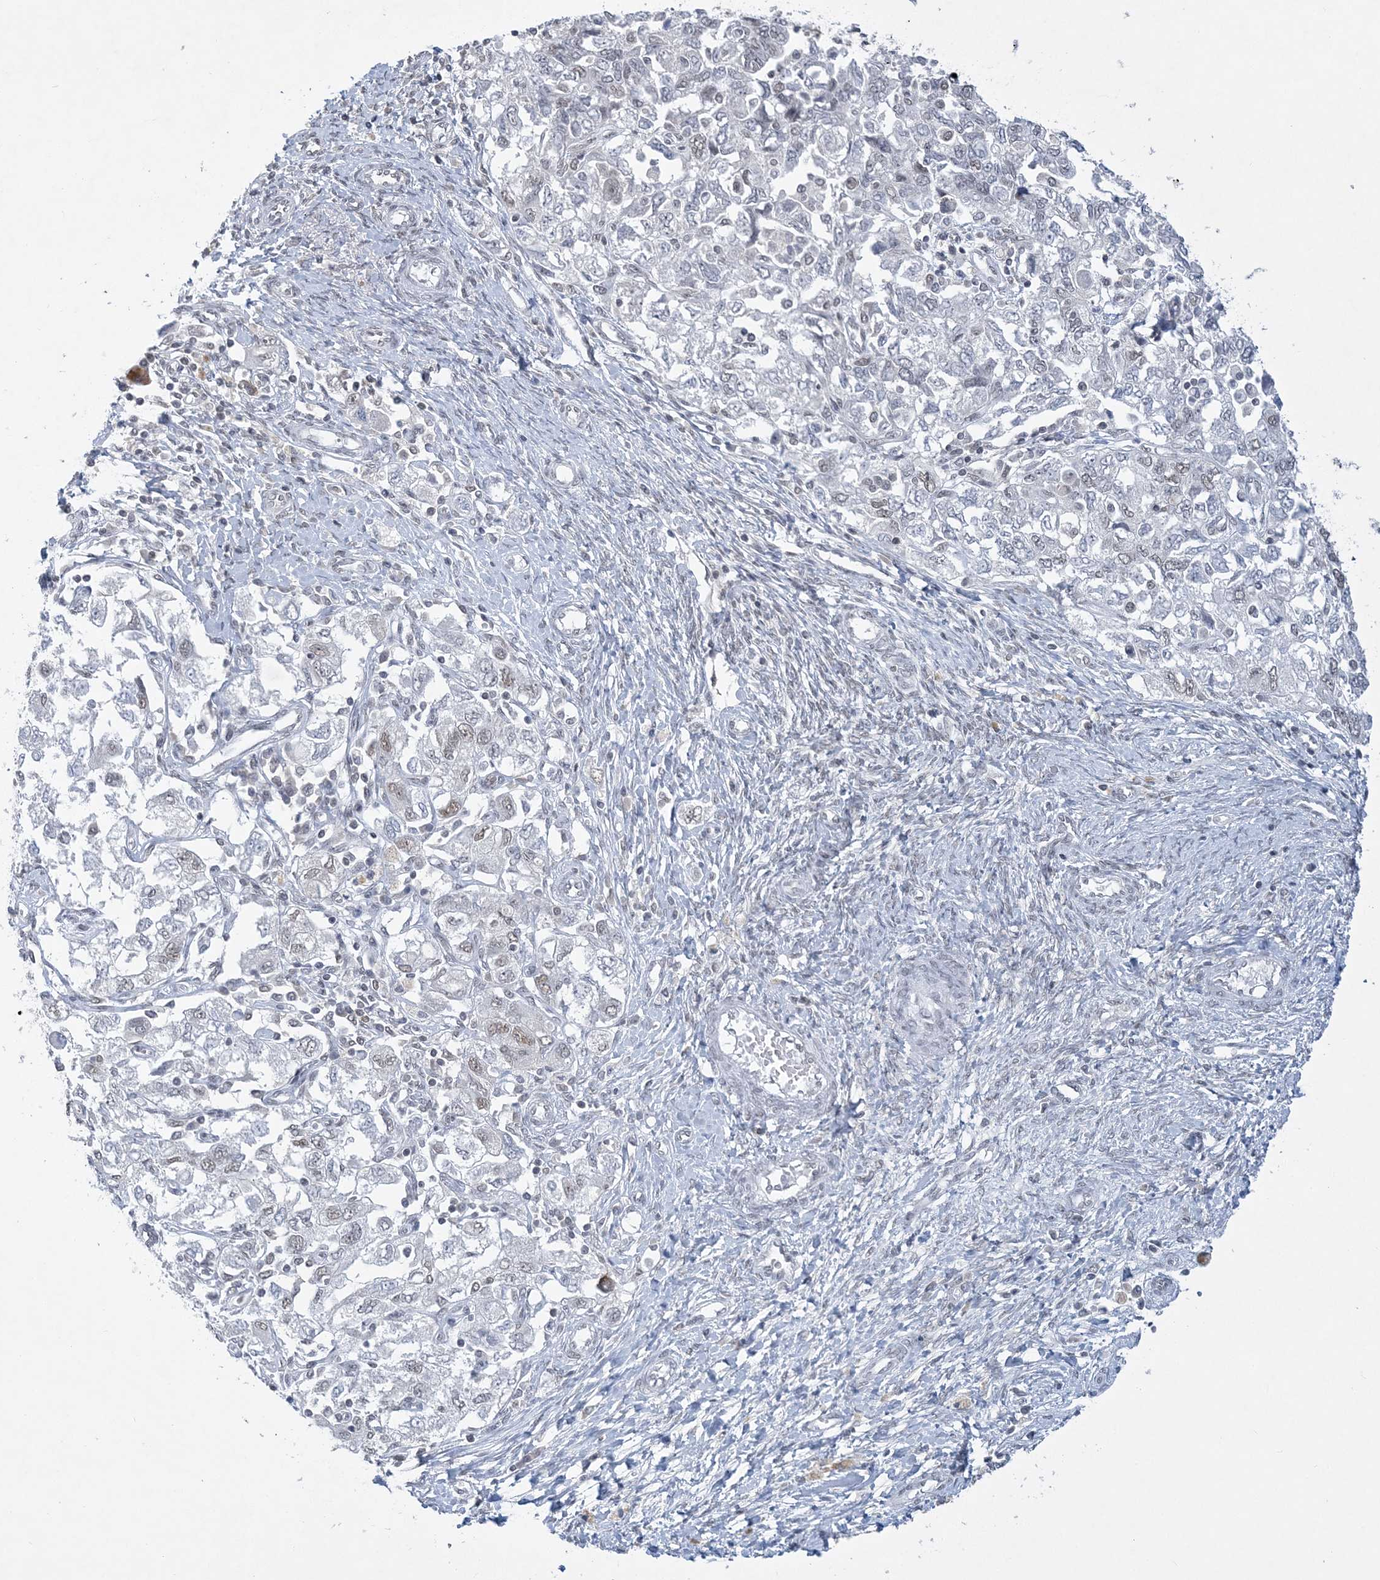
{"staining": {"intensity": "weak", "quantity": "<25%", "location": "nuclear"}, "tissue": "ovarian cancer", "cell_type": "Tumor cells", "image_type": "cancer", "snomed": [{"axis": "morphology", "description": "Carcinoma, NOS"}, {"axis": "morphology", "description": "Cystadenocarcinoma, serous, NOS"}, {"axis": "topography", "description": "Ovary"}], "caption": "Ovarian cancer was stained to show a protein in brown. There is no significant positivity in tumor cells. The staining was performed using DAB (3,3'-diaminobenzidine) to visualize the protein expression in brown, while the nuclei were stained in blue with hematoxylin (Magnification: 20x).", "gene": "KMT2D", "patient": {"sex": "female", "age": 69}}